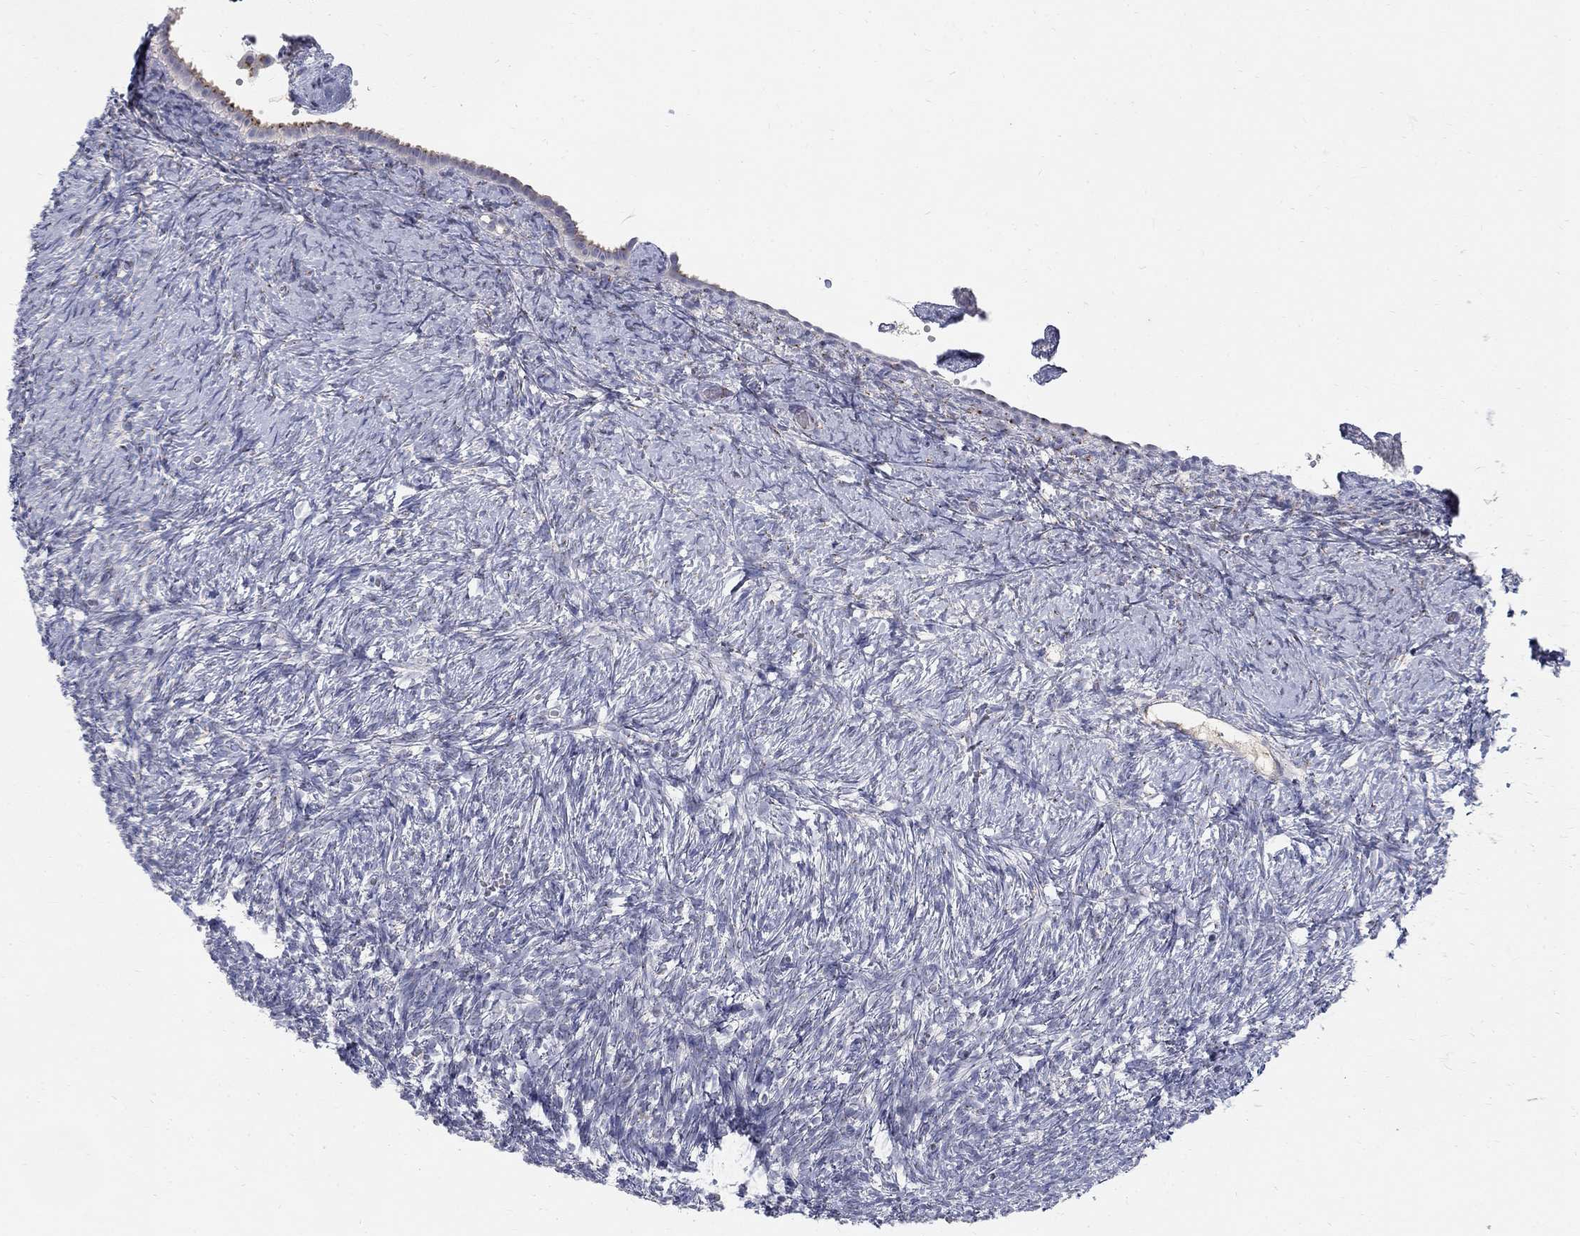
{"staining": {"intensity": "negative", "quantity": "none", "location": "none"}, "tissue": "ovary", "cell_type": "Ovarian stroma cells", "image_type": "normal", "snomed": [{"axis": "morphology", "description": "Normal tissue, NOS"}, {"axis": "topography", "description": "Ovary"}], "caption": "IHC image of normal human ovary stained for a protein (brown), which demonstrates no expression in ovarian stroma cells.", "gene": "PANK3", "patient": {"sex": "female", "age": 43}}